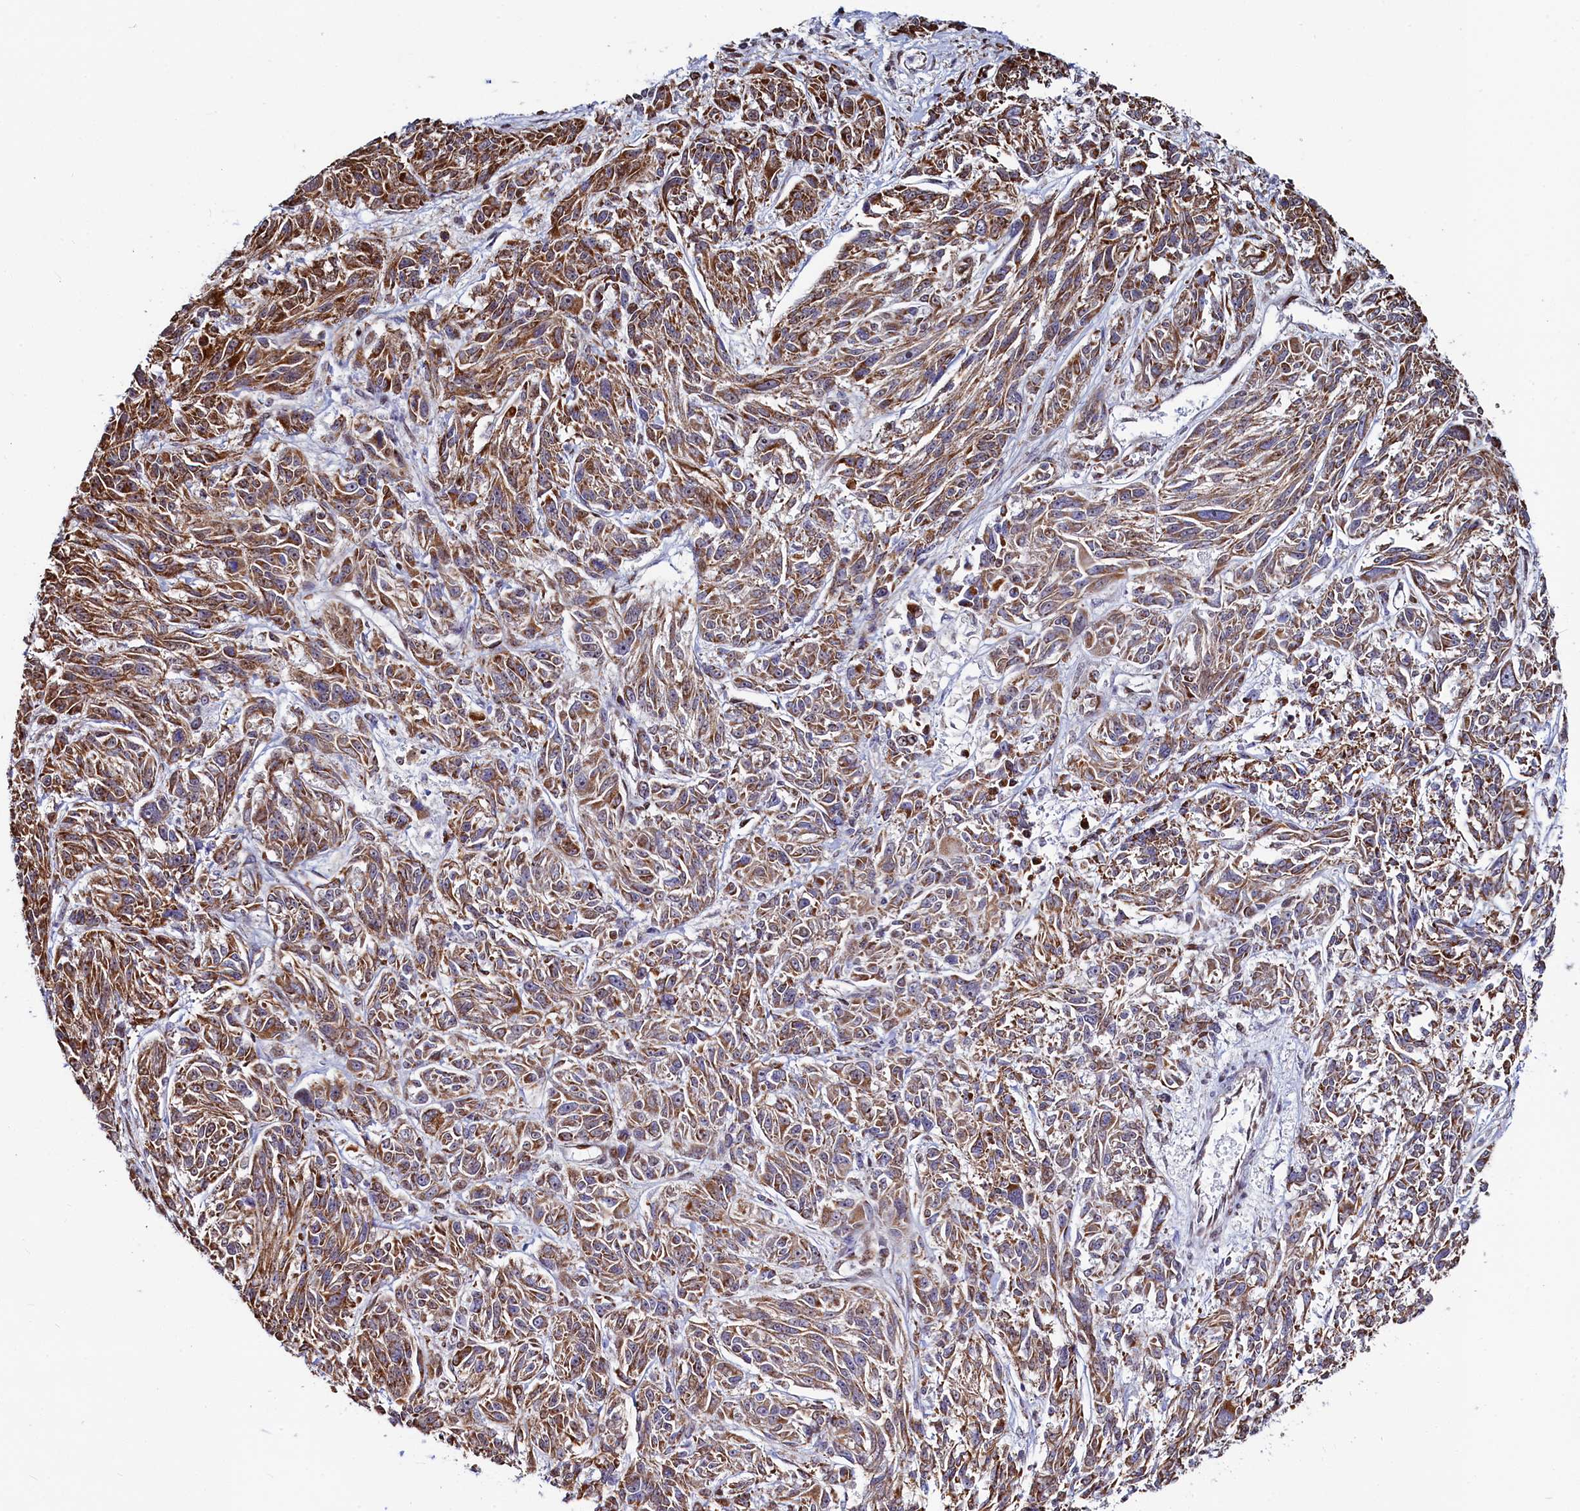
{"staining": {"intensity": "moderate", "quantity": ">75%", "location": "cytoplasmic/membranous"}, "tissue": "melanoma", "cell_type": "Tumor cells", "image_type": "cancer", "snomed": [{"axis": "morphology", "description": "Malignant melanoma, NOS"}, {"axis": "topography", "description": "Skin"}], "caption": "Immunohistochemistry image of malignant melanoma stained for a protein (brown), which displays medium levels of moderate cytoplasmic/membranous expression in approximately >75% of tumor cells.", "gene": "HDGFL3", "patient": {"sex": "male", "age": 53}}